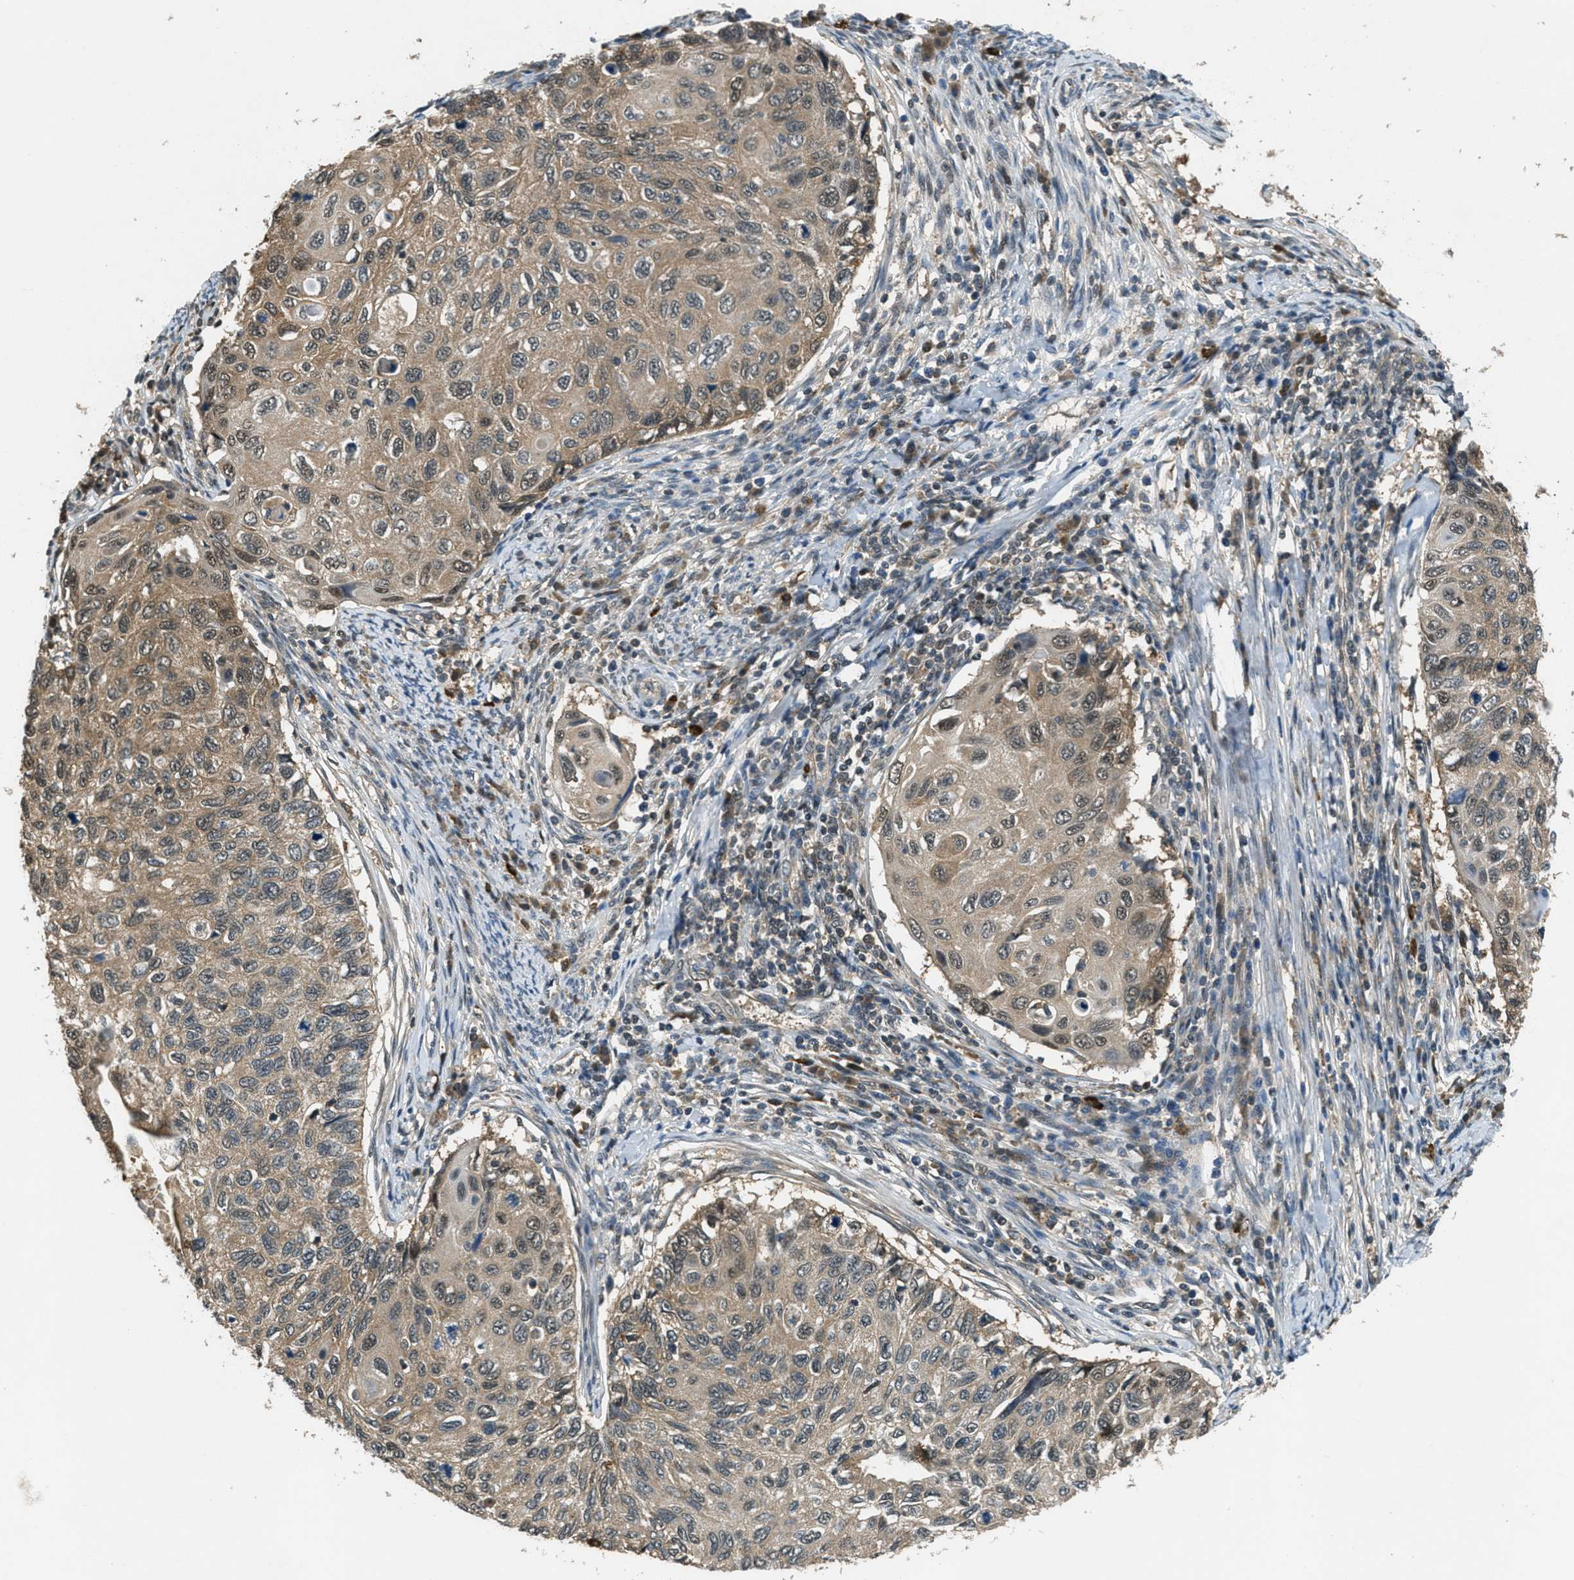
{"staining": {"intensity": "weak", "quantity": ">75%", "location": "cytoplasmic/membranous"}, "tissue": "cervical cancer", "cell_type": "Tumor cells", "image_type": "cancer", "snomed": [{"axis": "morphology", "description": "Squamous cell carcinoma, NOS"}, {"axis": "topography", "description": "Cervix"}], "caption": "The immunohistochemical stain highlights weak cytoplasmic/membranous expression in tumor cells of cervical squamous cell carcinoma tissue.", "gene": "DUSP6", "patient": {"sex": "female", "age": 70}}